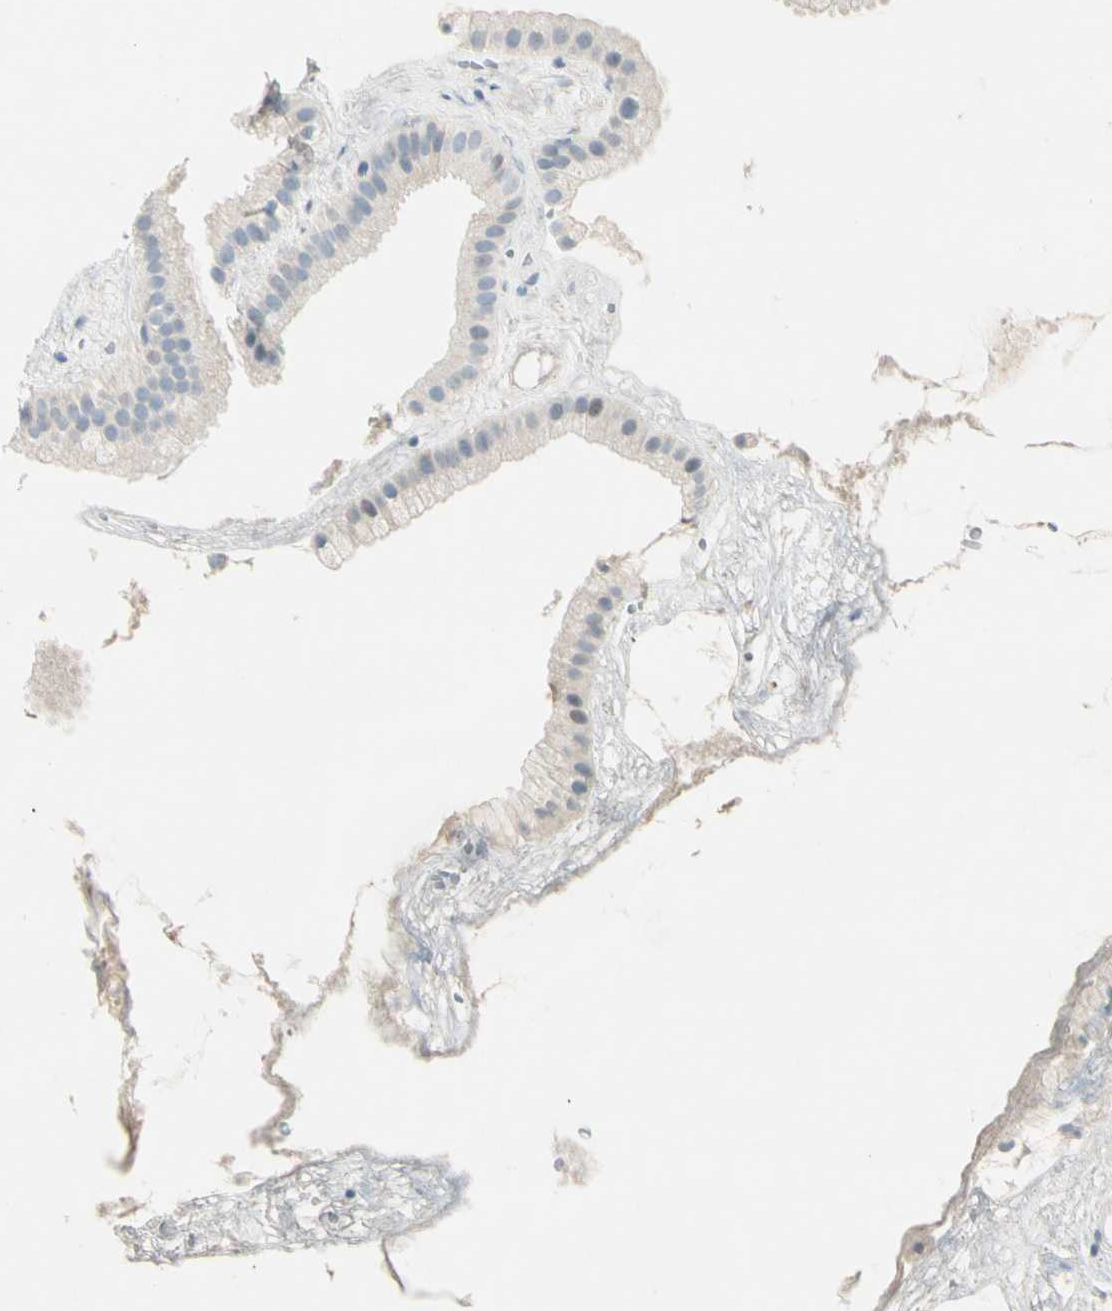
{"staining": {"intensity": "negative", "quantity": "none", "location": "none"}, "tissue": "gallbladder", "cell_type": "Glandular cells", "image_type": "normal", "snomed": [{"axis": "morphology", "description": "Normal tissue, NOS"}, {"axis": "topography", "description": "Gallbladder"}], "caption": "Immunohistochemistry (IHC) of unremarkable gallbladder reveals no expression in glandular cells. The staining was performed using DAB (3,3'-diaminobenzidine) to visualize the protein expression in brown, while the nuclei were stained in blue with hematoxylin (Magnification: 20x).", "gene": "SERPIND1", "patient": {"sex": "female", "age": 64}}